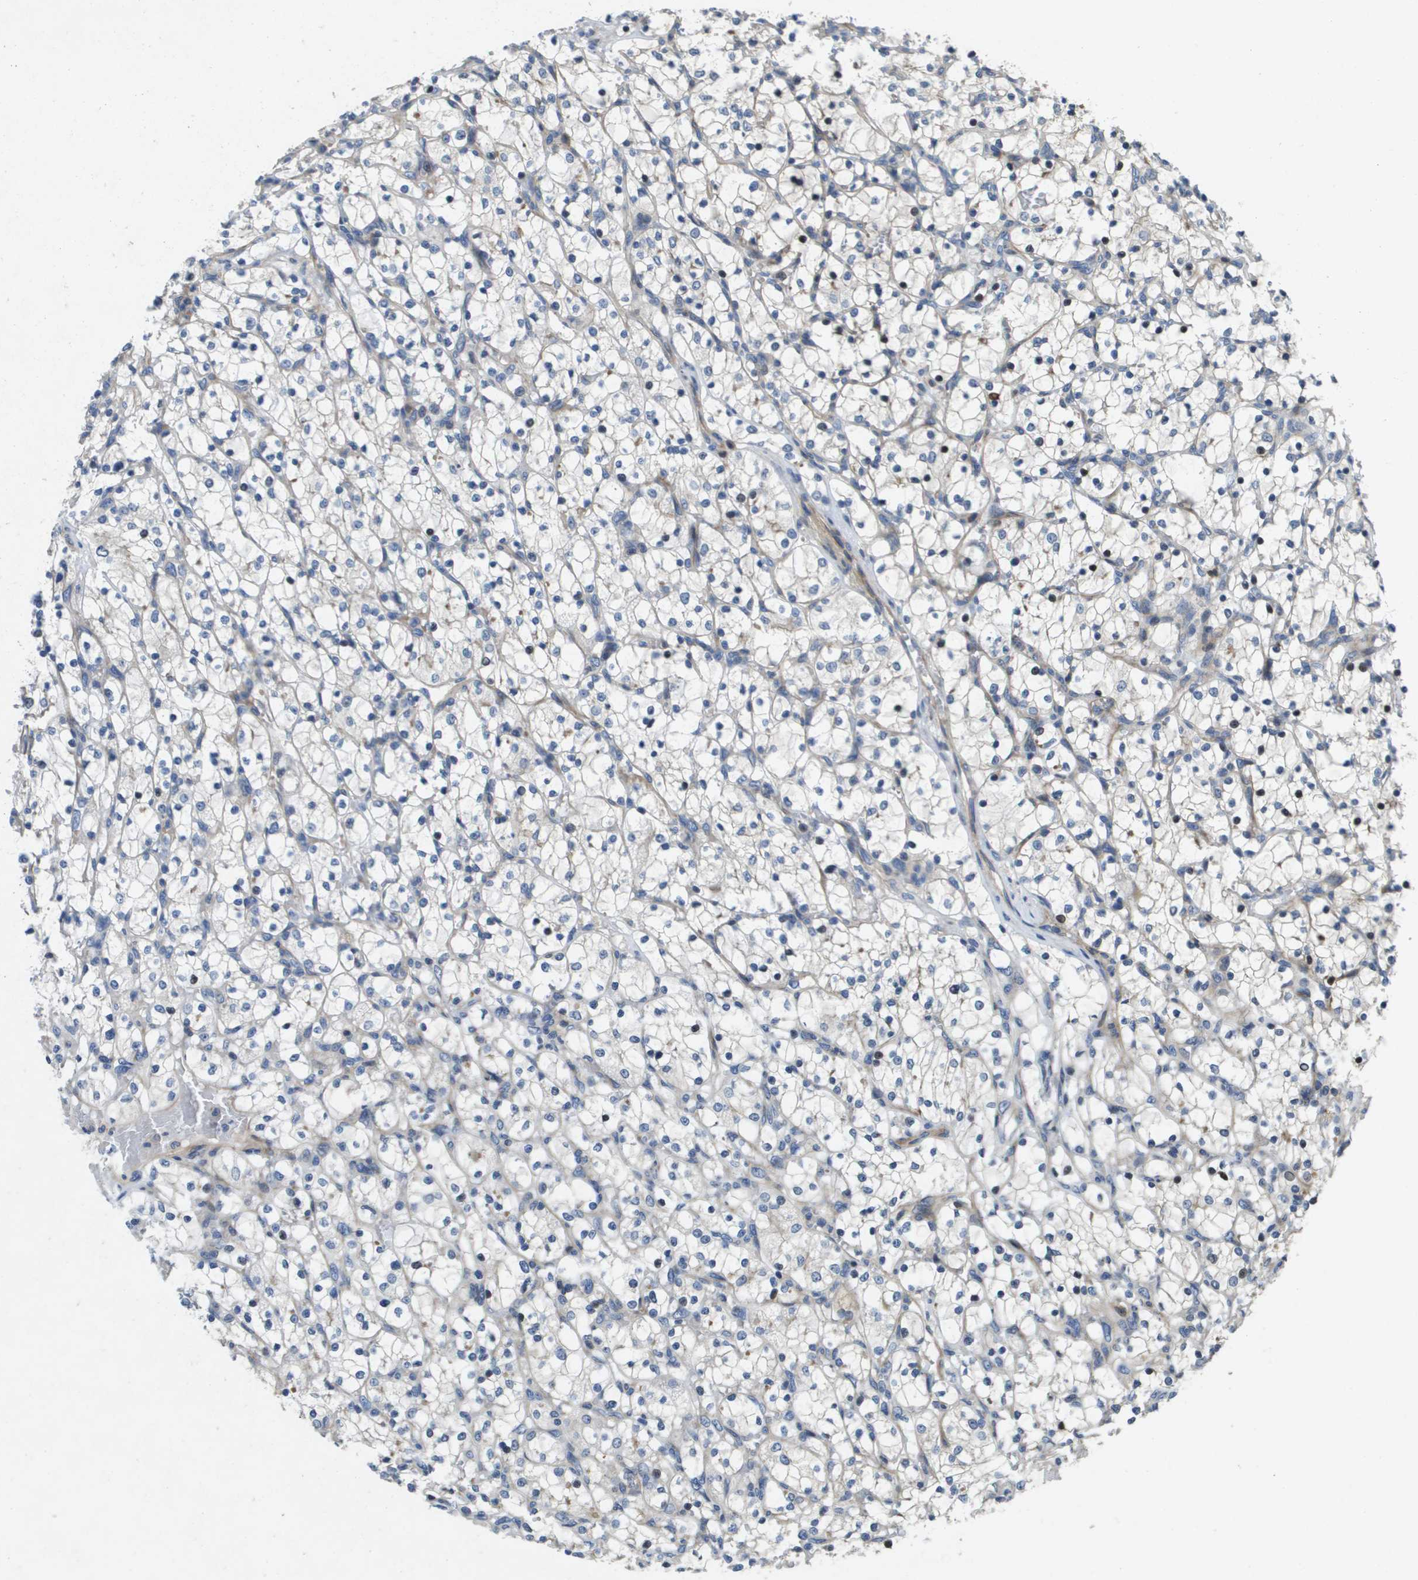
{"staining": {"intensity": "negative", "quantity": "none", "location": "none"}, "tissue": "renal cancer", "cell_type": "Tumor cells", "image_type": "cancer", "snomed": [{"axis": "morphology", "description": "Adenocarcinoma, NOS"}, {"axis": "topography", "description": "Kidney"}], "caption": "The histopathology image displays no staining of tumor cells in renal adenocarcinoma.", "gene": "SCN4B", "patient": {"sex": "female", "age": 69}}